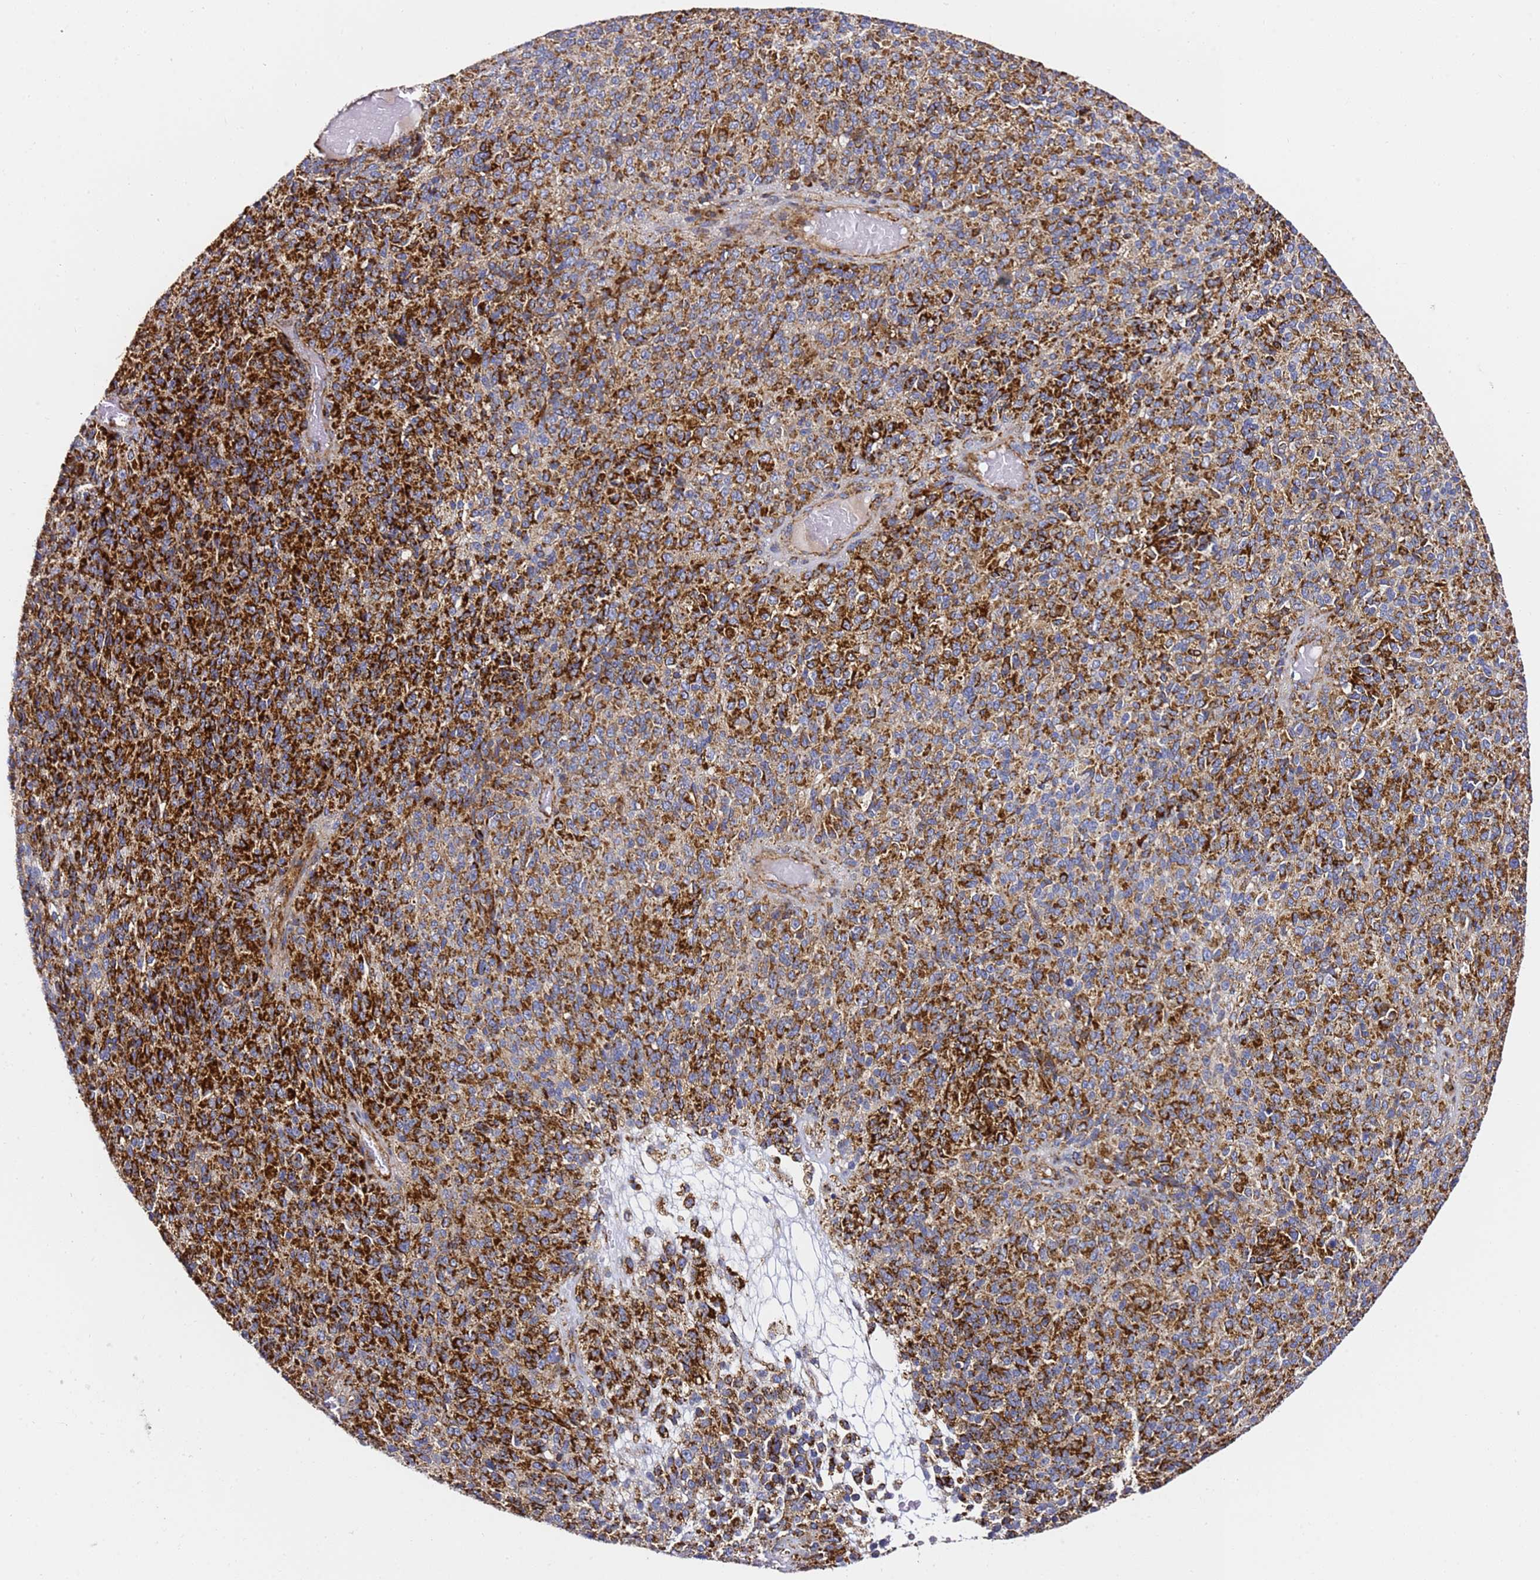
{"staining": {"intensity": "strong", "quantity": ">75%", "location": "cytoplasmic/membranous"}, "tissue": "melanoma", "cell_type": "Tumor cells", "image_type": "cancer", "snomed": [{"axis": "morphology", "description": "Malignant melanoma, Metastatic site"}, {"axis": "topography", "description": "Brain"}], "caption": "A high amount of strong cytoplasmic/membranous expression is present in about >75% of tumor cells in melanoma tissue.", "gene": "NDUFA3", "patient": {"sex": "female", "age": 56}}